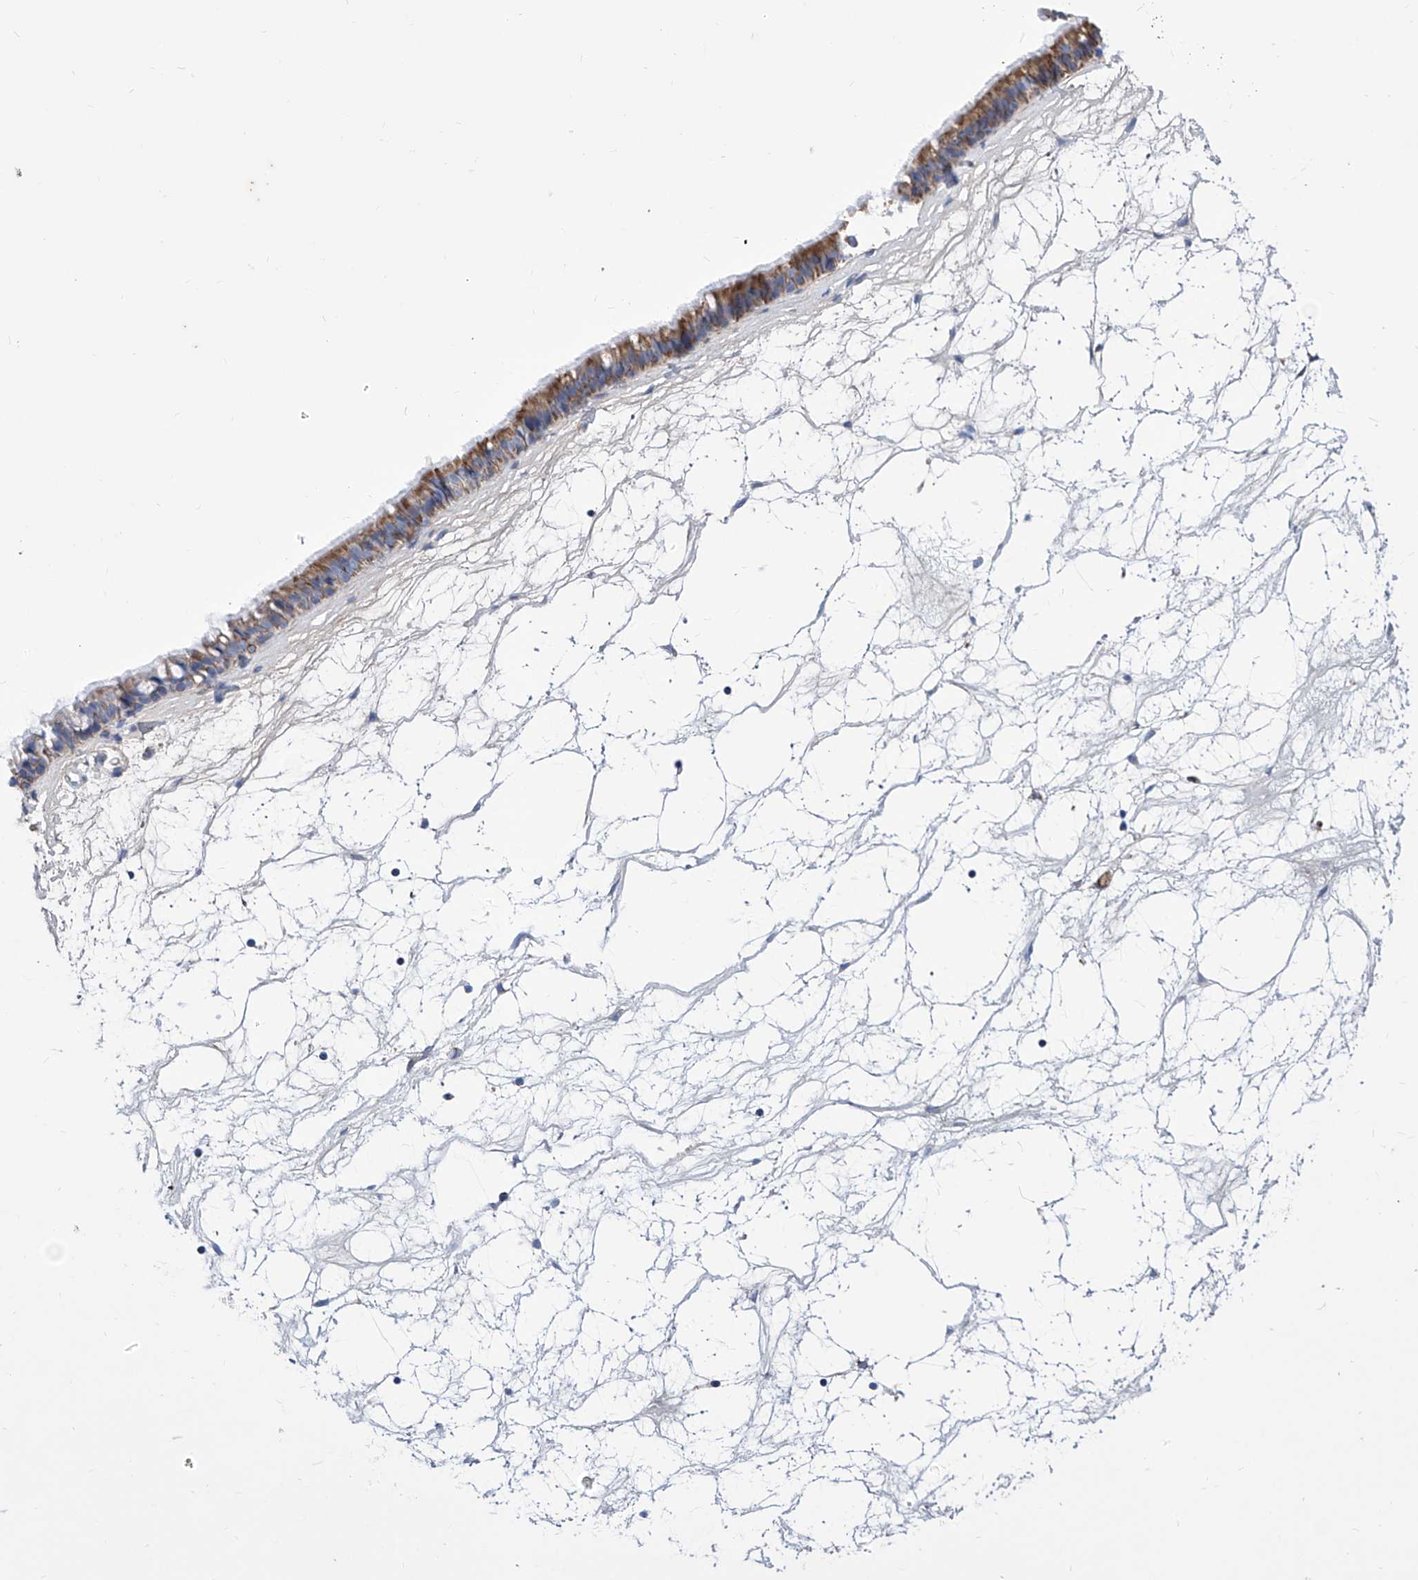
{"staining": {"intensity": "moderate", "quantity": "25%-75%", "location": "cytoplasmic/membranous"}, "tissue": "nasopharynx", "cell_type": "Respiratory epithelial cells", "image_type": "normal", "snomed": [{"axis": "morphology", "description": "Normal tissue, NOS"}, {"axis": "topography", "description": "Nasopharynx"}], "caption": "The immunohistochemical stain highlights moderate cytoplasmic/membranous expression in respiratory epithelial cells of benign nasopharynx.", "gene": "SRBD1", "patient": {"sex": "male", "age": 64}}